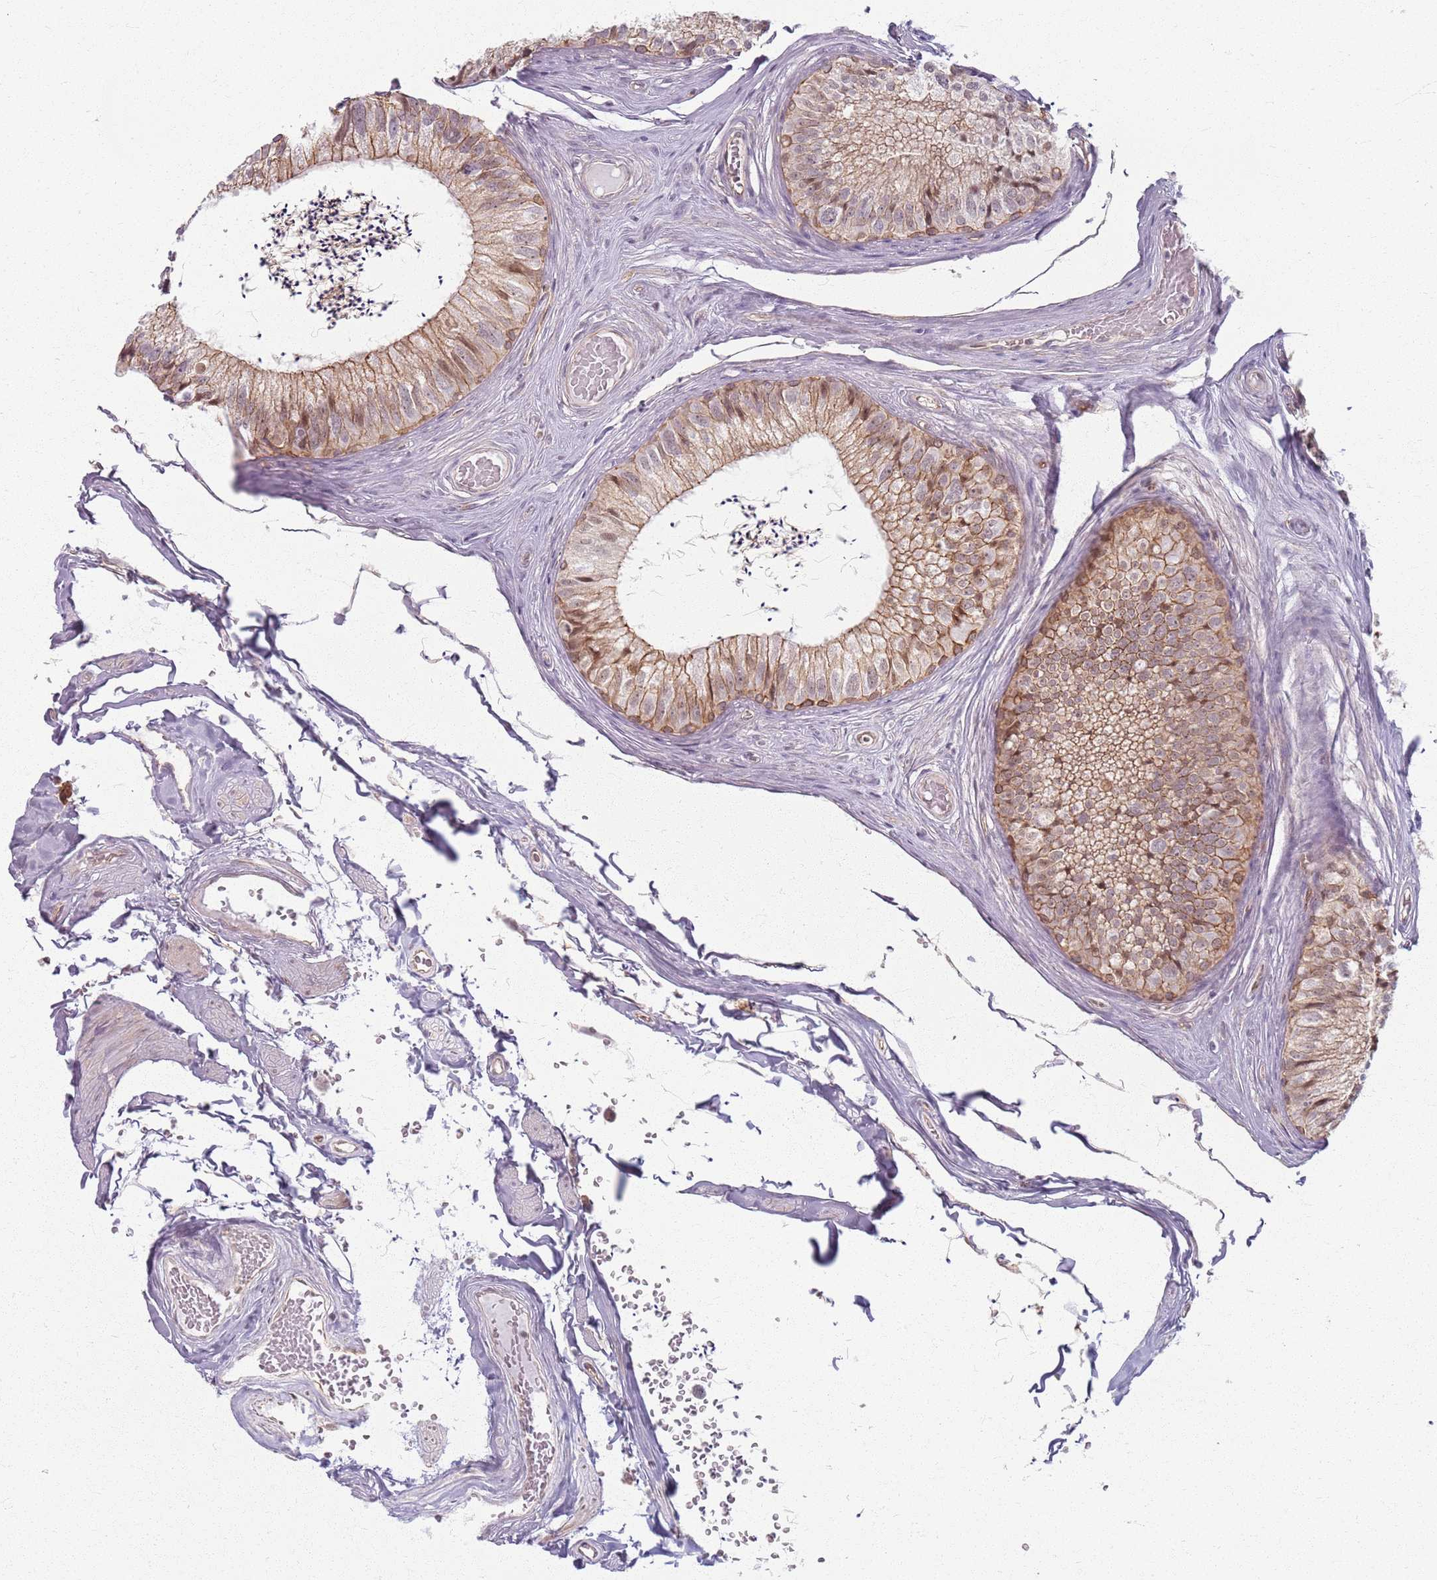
{"staining": {"intensity": "moderate", "quantity": "25%-75%", "location": "cytoplasmic/membranous,nuclear"}, "tissue": "epididymis", "cell_type": "Glandular cells", "image_type": "normal", "snomed": [{"axis": "morphology", "description": "Normal tissue, NOS"}, {"axis": "topography", "description": "Epididymis"}], "caption": "Moderate cytoplasmic/membranous,nuclear protein staining is identified in approximately 25%-75% of glandular cells in epididymis.", "gene": "KCNA5", "patient": {"sex": "male", "age": 79}}